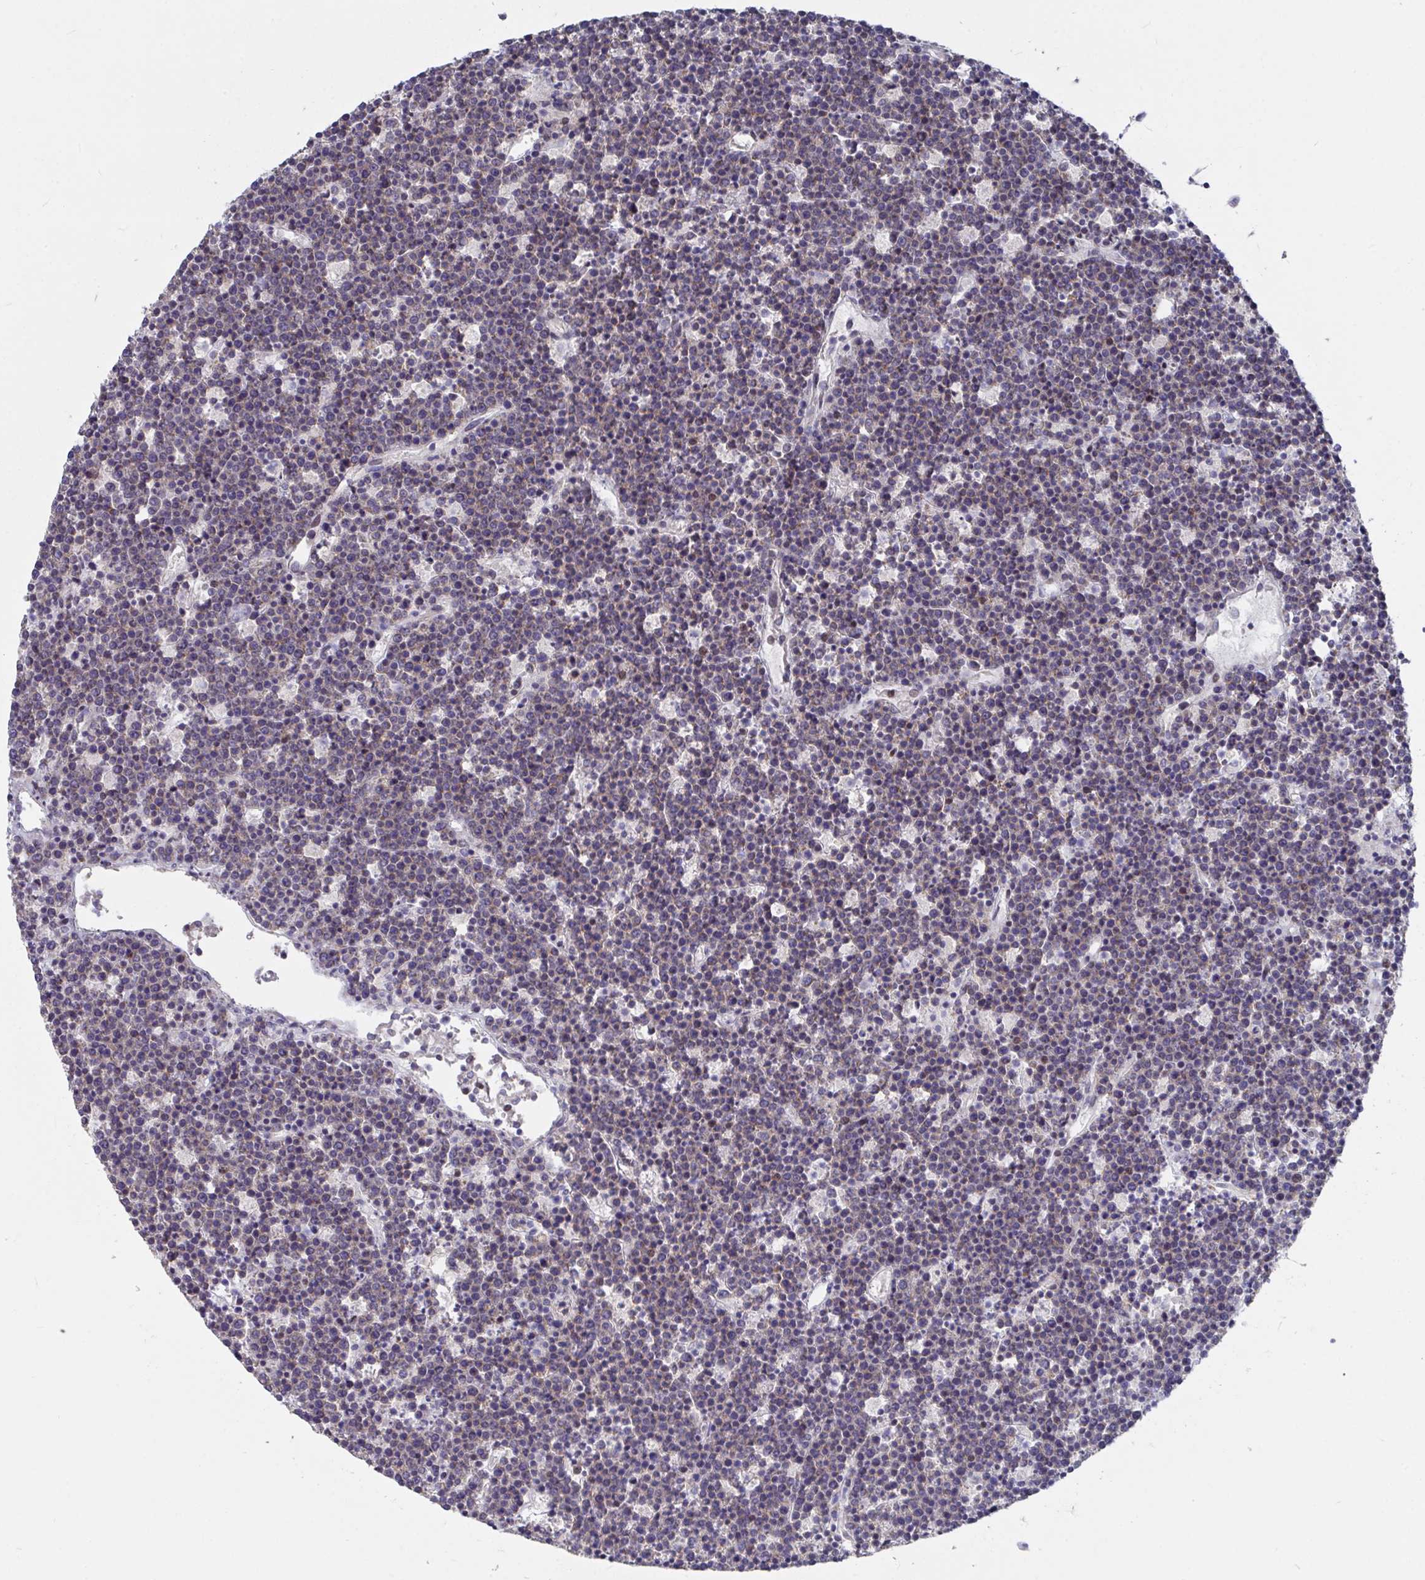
{"staining": {"intensity": "weak", "quantity": "<25%", "location": "cytoplasmic/membranous"}, "tissue": "lymphoma", "cell_type": "Tumor cells", "image_type": "cancer", "snomed": [{"axis": "morphology", "description": "Malignant lymphoma, non-Hodgkin's type, High grade"}, {"axis": "topography", "description": "Ovary"}], "caption": "Immunohistochemistry (IHC) micrograph of human lymphoma stained for a protein (brown), which reveals no positivity in tumor cells. Brightfield microscopy of immunohistochemistry stained with DAB (brown) and hematoxylin (blue), captured at high magnification.", "gene": "FAM156B", "patient": {"sex": "female", "age": 56}}